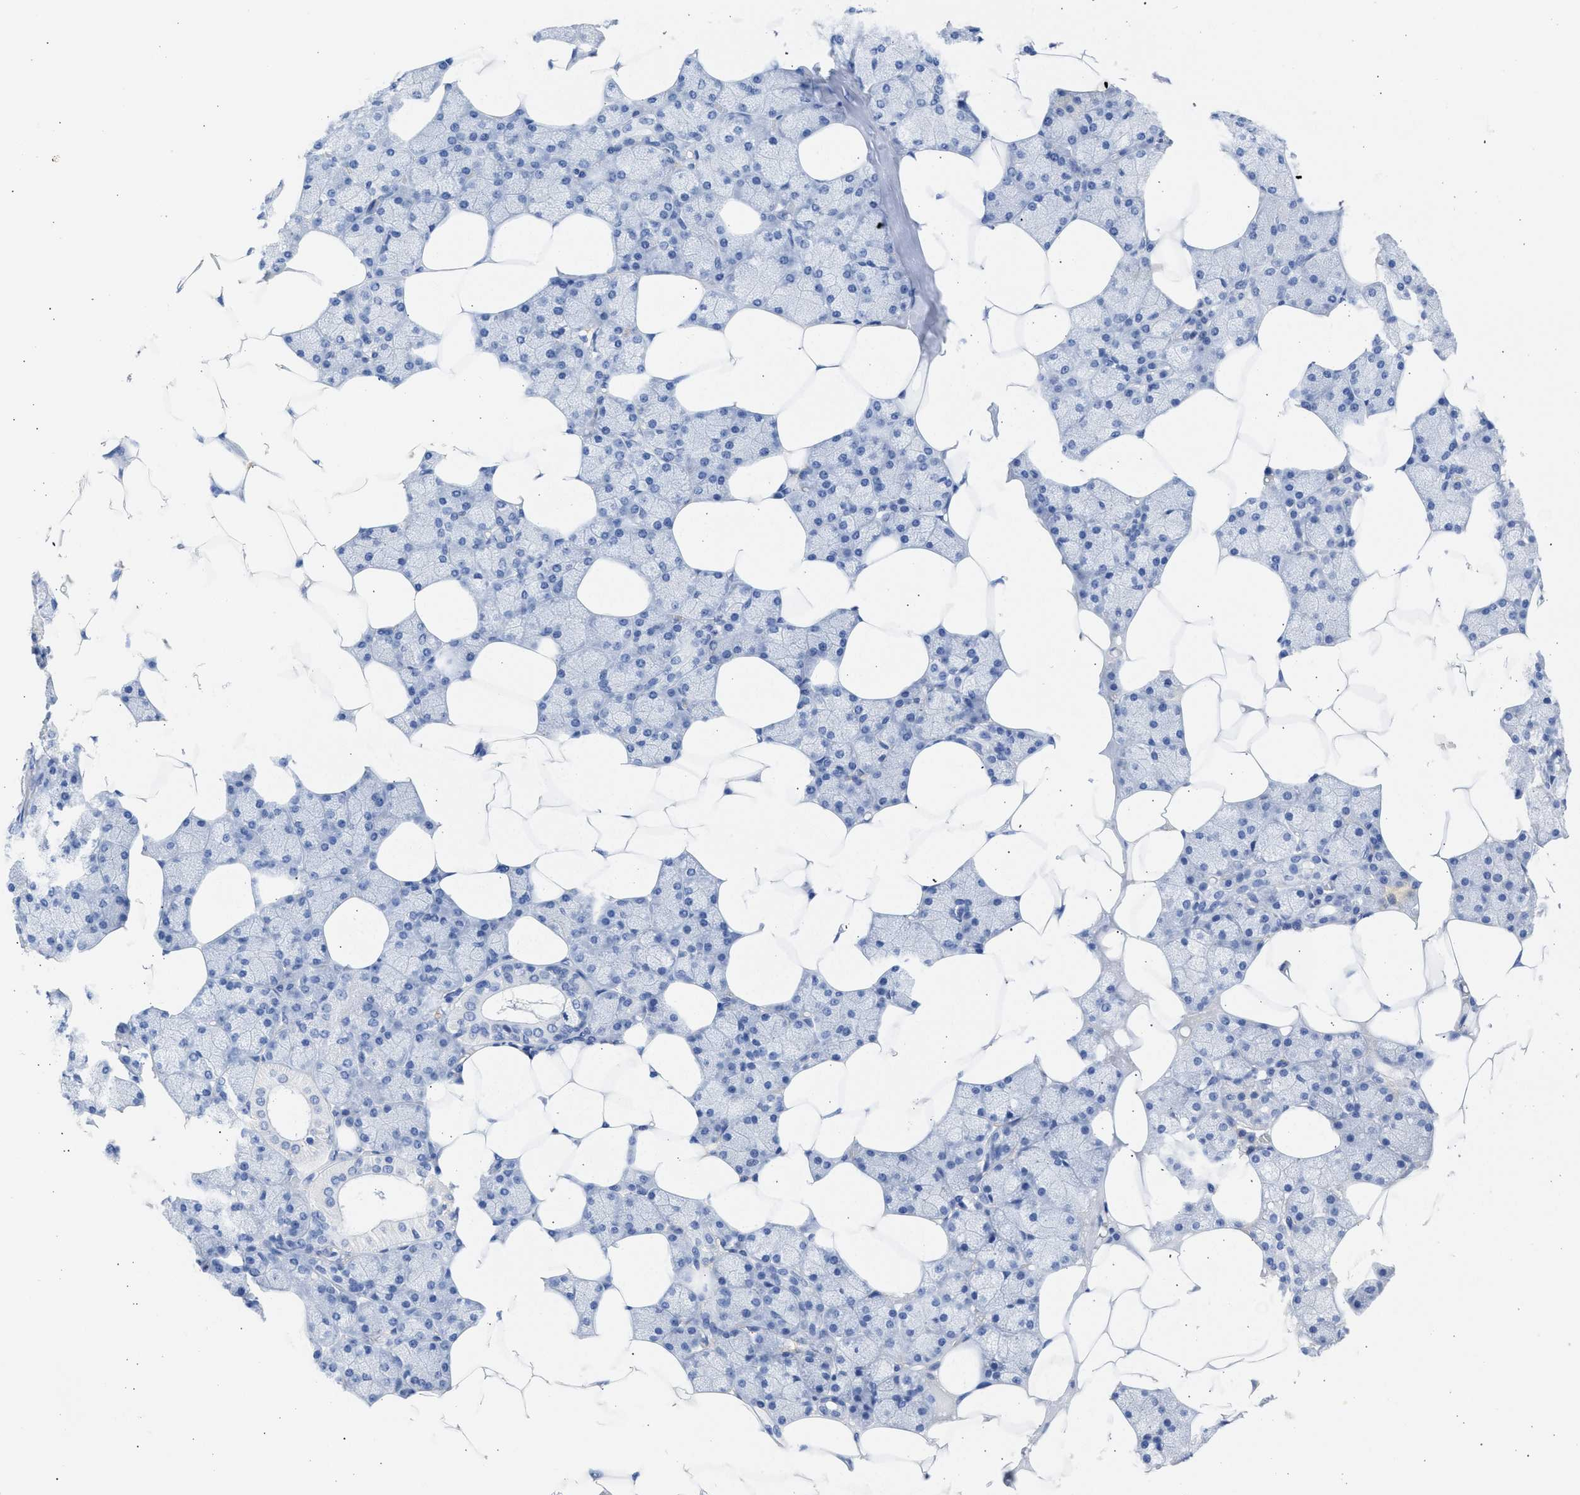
{"staining": {"intensity": "negative", "quantity": "none", "location": "none"}, "tissue": "salivary gland", "cell_type": "Glandular cells", "image_type": "normal", "snomed": [{"axis": "morphology", "description": "Normal tissue, NOS"}, {"axis": "topography", "description": "Salivary gland"}], "caption": "Immunohistochemistry (IHC) of normal human salivary gland shows no expression in glandular cells. (Stains: DAB (3,3'-diaminobenzidine) IHC with hematoxylin counter stain, Microscopy: brightfield microscopy at high magnification).", "gene": "NCAM1", "patient": {"sex": "male", "age": 62}}